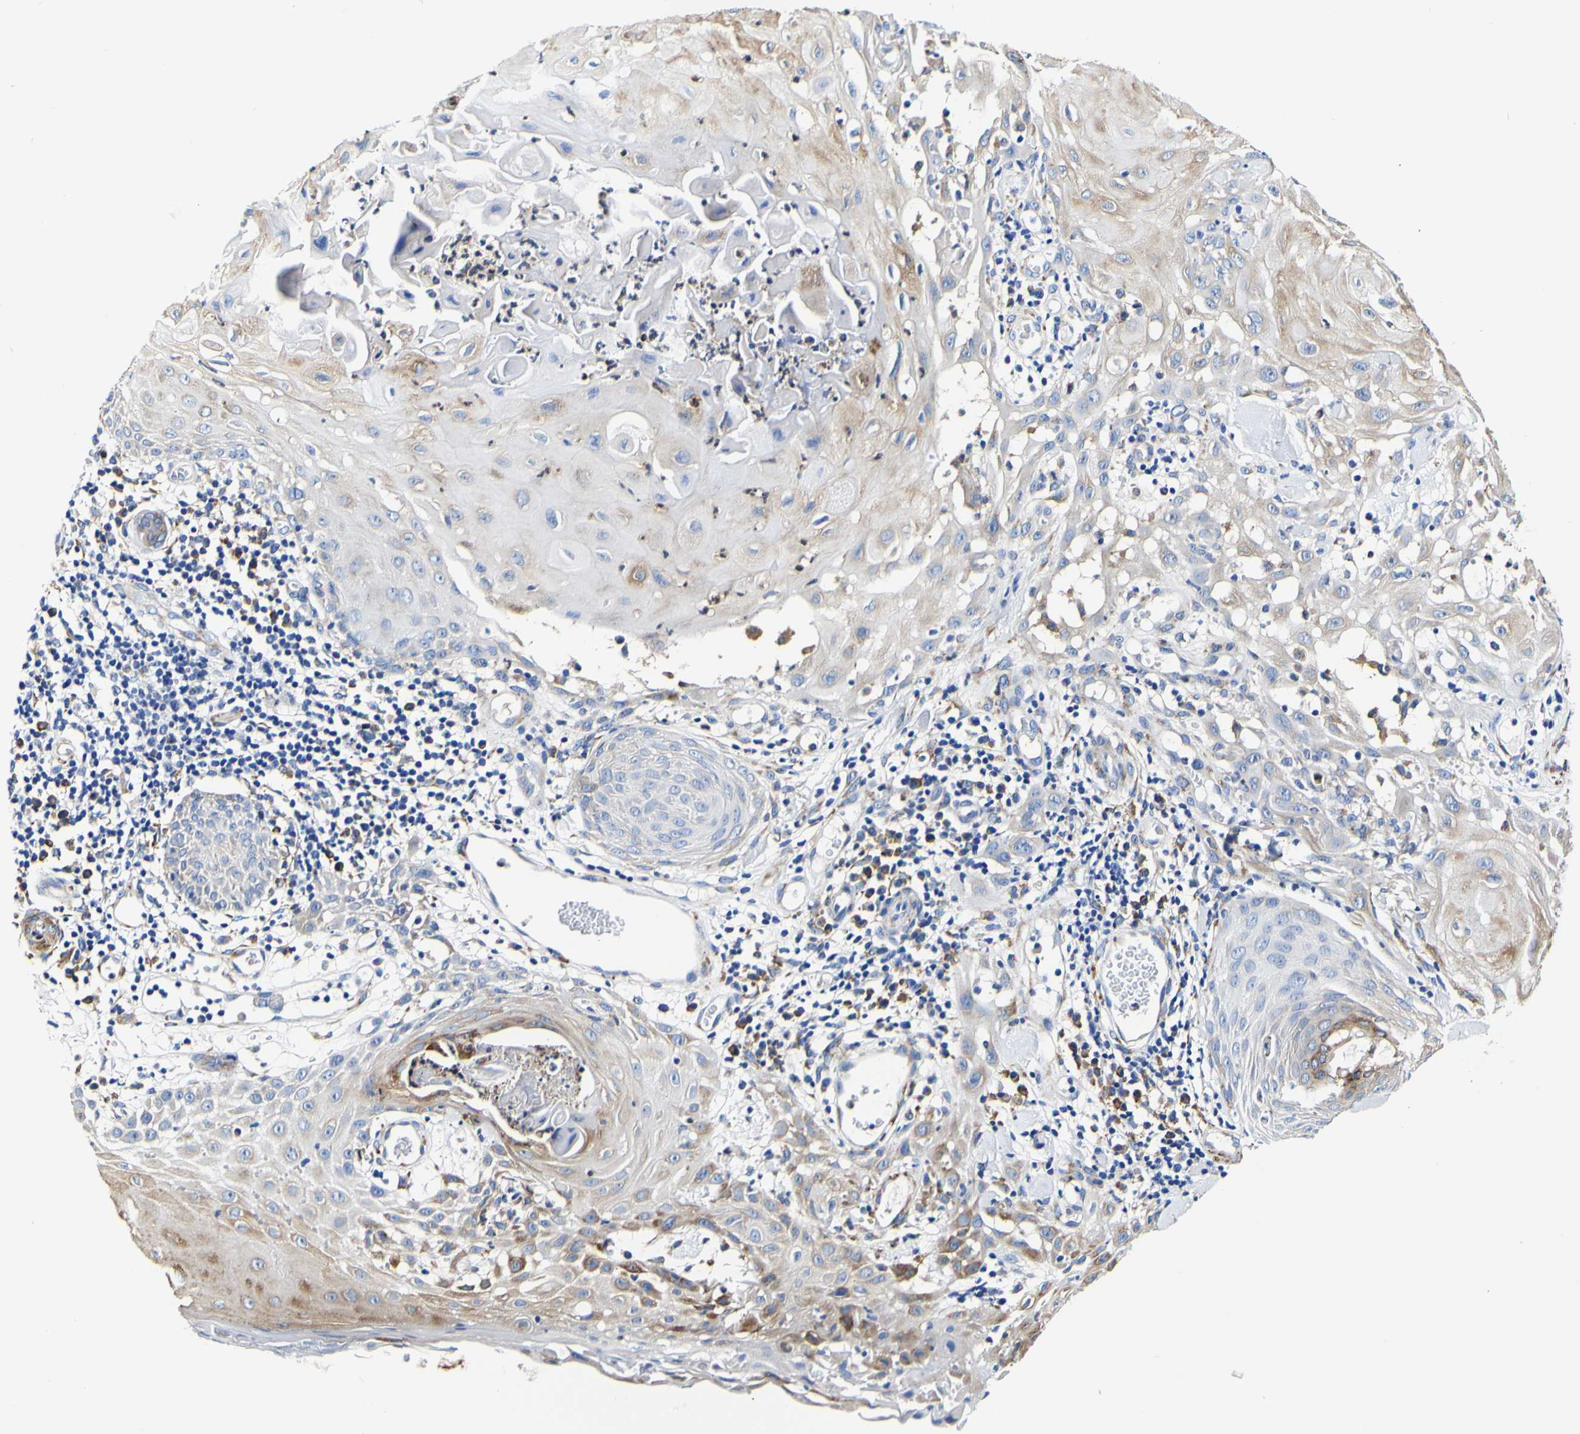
{"staining": {"intensity": "weak", "quantity": "25%-75%", "location": "cytoplasmic/membranous"}, "tissue": "skin cancer", "cell_type": "Tumor cells", "image_type": "cancer", "snomed": [{"axis": "morphology", "description": "Squamous cell carcinoma, NOS"}, {"axis": "topography", "description": "Skin"}], "caption": "A low amount of weak cytoplasmic/membranous expression is appreciated in about 25%-75% of tumor cells in squamous cell carcinoma (skin) tissue.", "gene": "P4HB", "patient": {"sex": "male", "age": 24}}